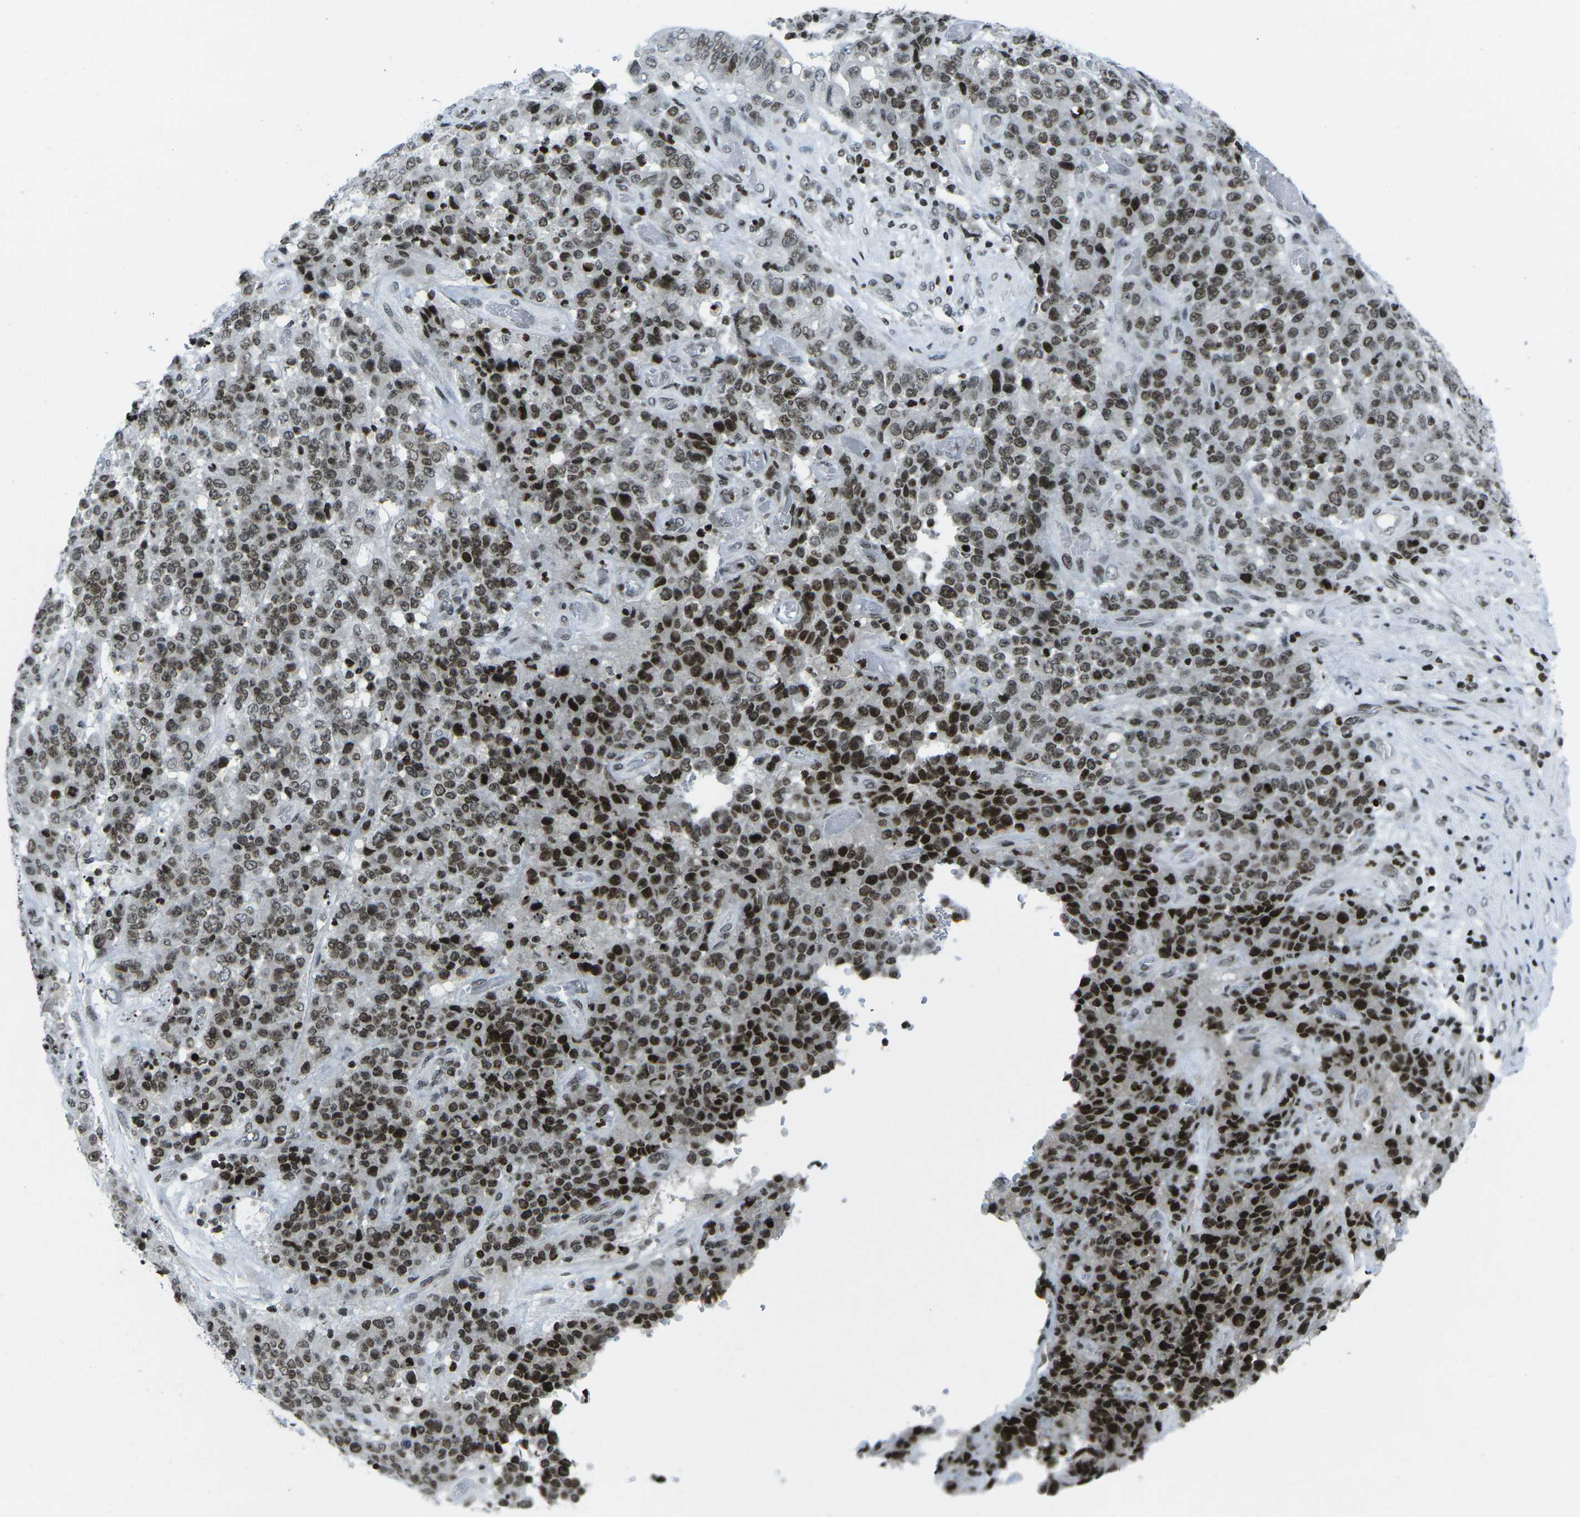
{"staining": {"intensity": "strong", "quantity": ">75%", "location": "nuclear"}, "tissue": "stomach cancer", "cell_type": "Tumor cells", "image_type": "cancer", "snomed": [{"axis": "morphology", "description": "Adenocarcinoma, NOS"}, {"axis": "topography", "description": "Stomach"}], "caption": "Immunohistochemistry micrograph of neoplastic tissue: stomach adenocarcinoma stained using IHC shows high levels of strong protein expression localized specifically in the nuclear of tumor cells, appearing as a nuclear brown color.", "gene": "EME1", "patient": {"sex": "female", "age": 73}}